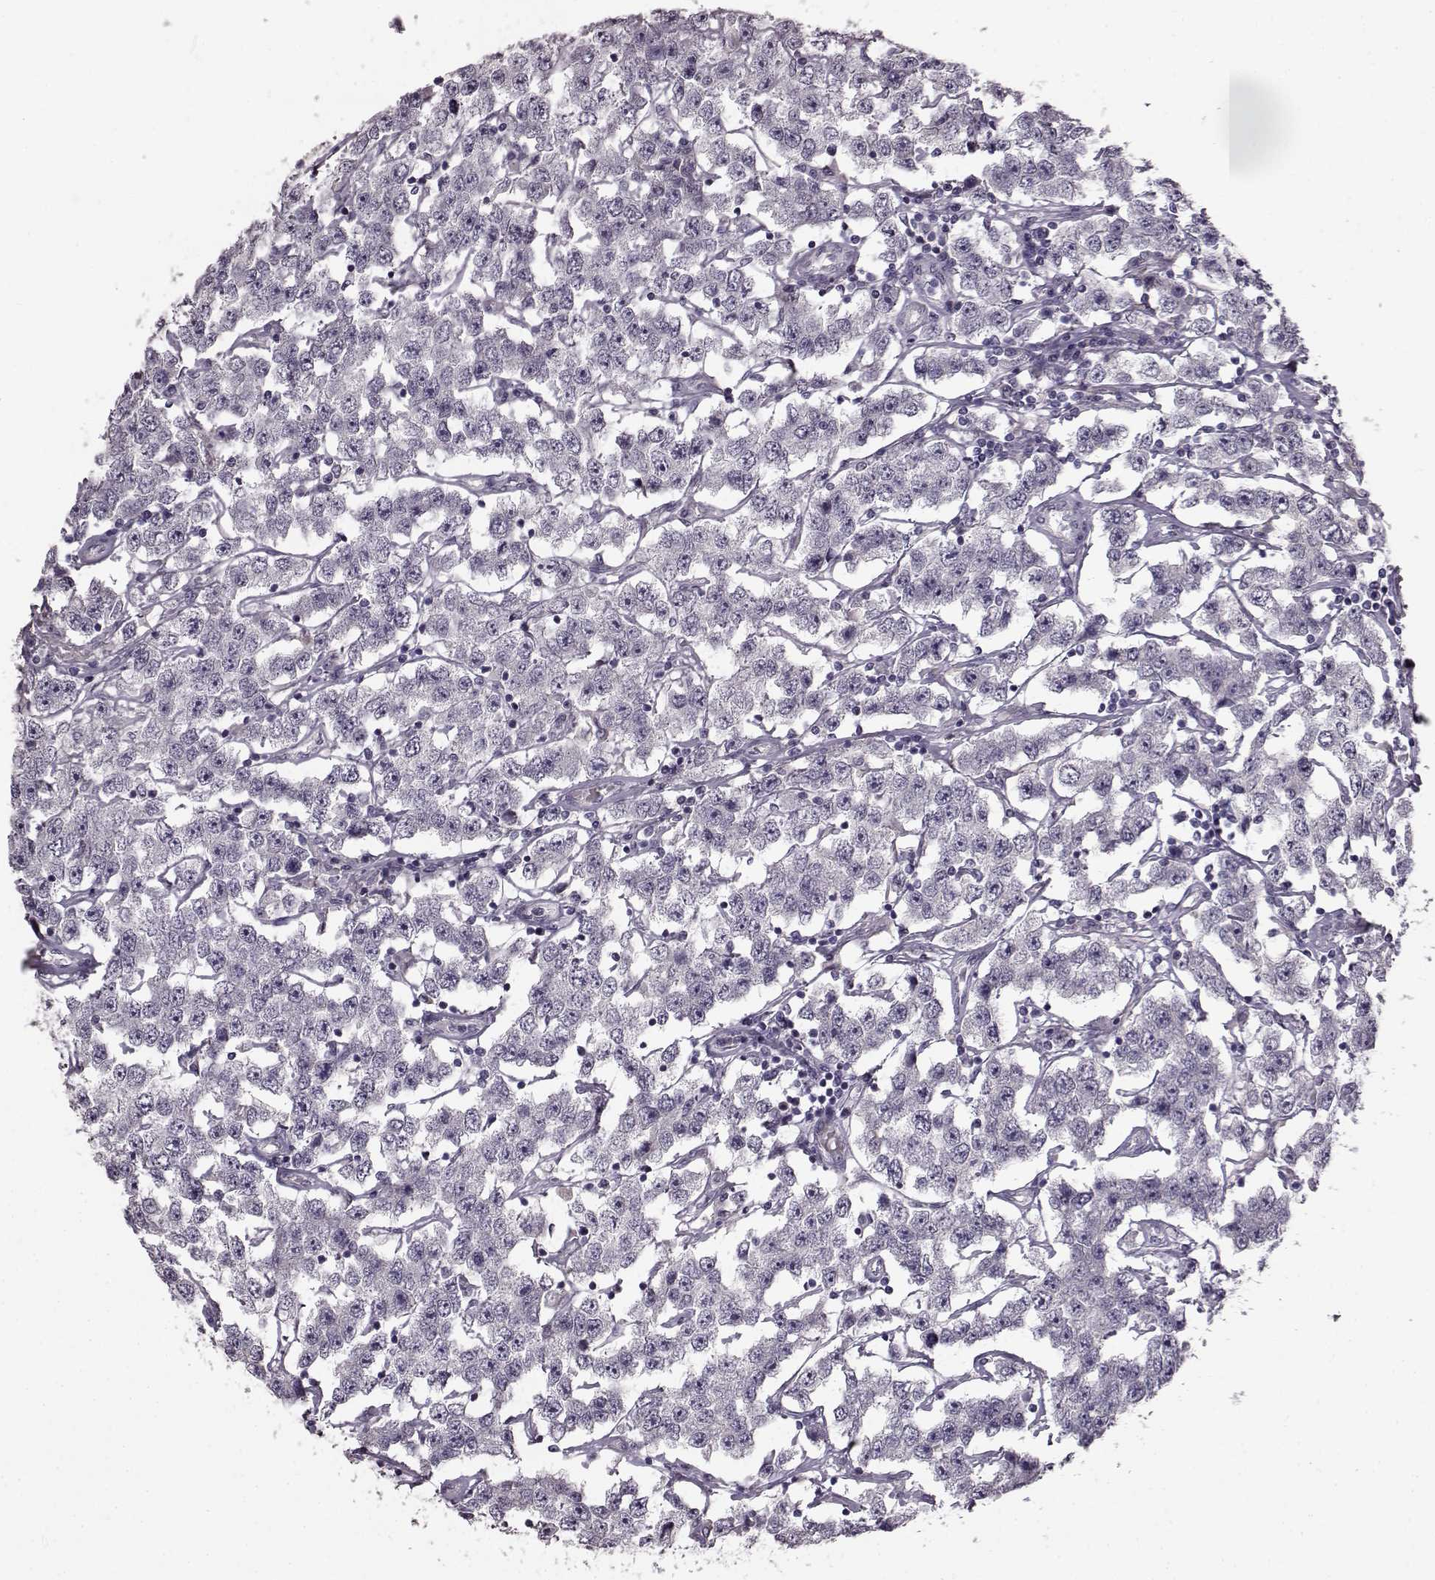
{"staining": {"intensity": "negative", "quantity": "none", "location": "none"}, "tissue": "testis cancer", "cell_type": "Tumor cells", "image_type": "cancer", "snomed": [{"axis": "morphology", "description": "Seminoma, NOS"}, {"axis": "topography", "description": "Testis"}], "caption": "IHC micrograph of neoplastic tissue: human testis seminoma stained with DAB shows no significant protein staining in tumor cells.", "gene": "LHB", "patient": {"sex": "male", "age": 52}}